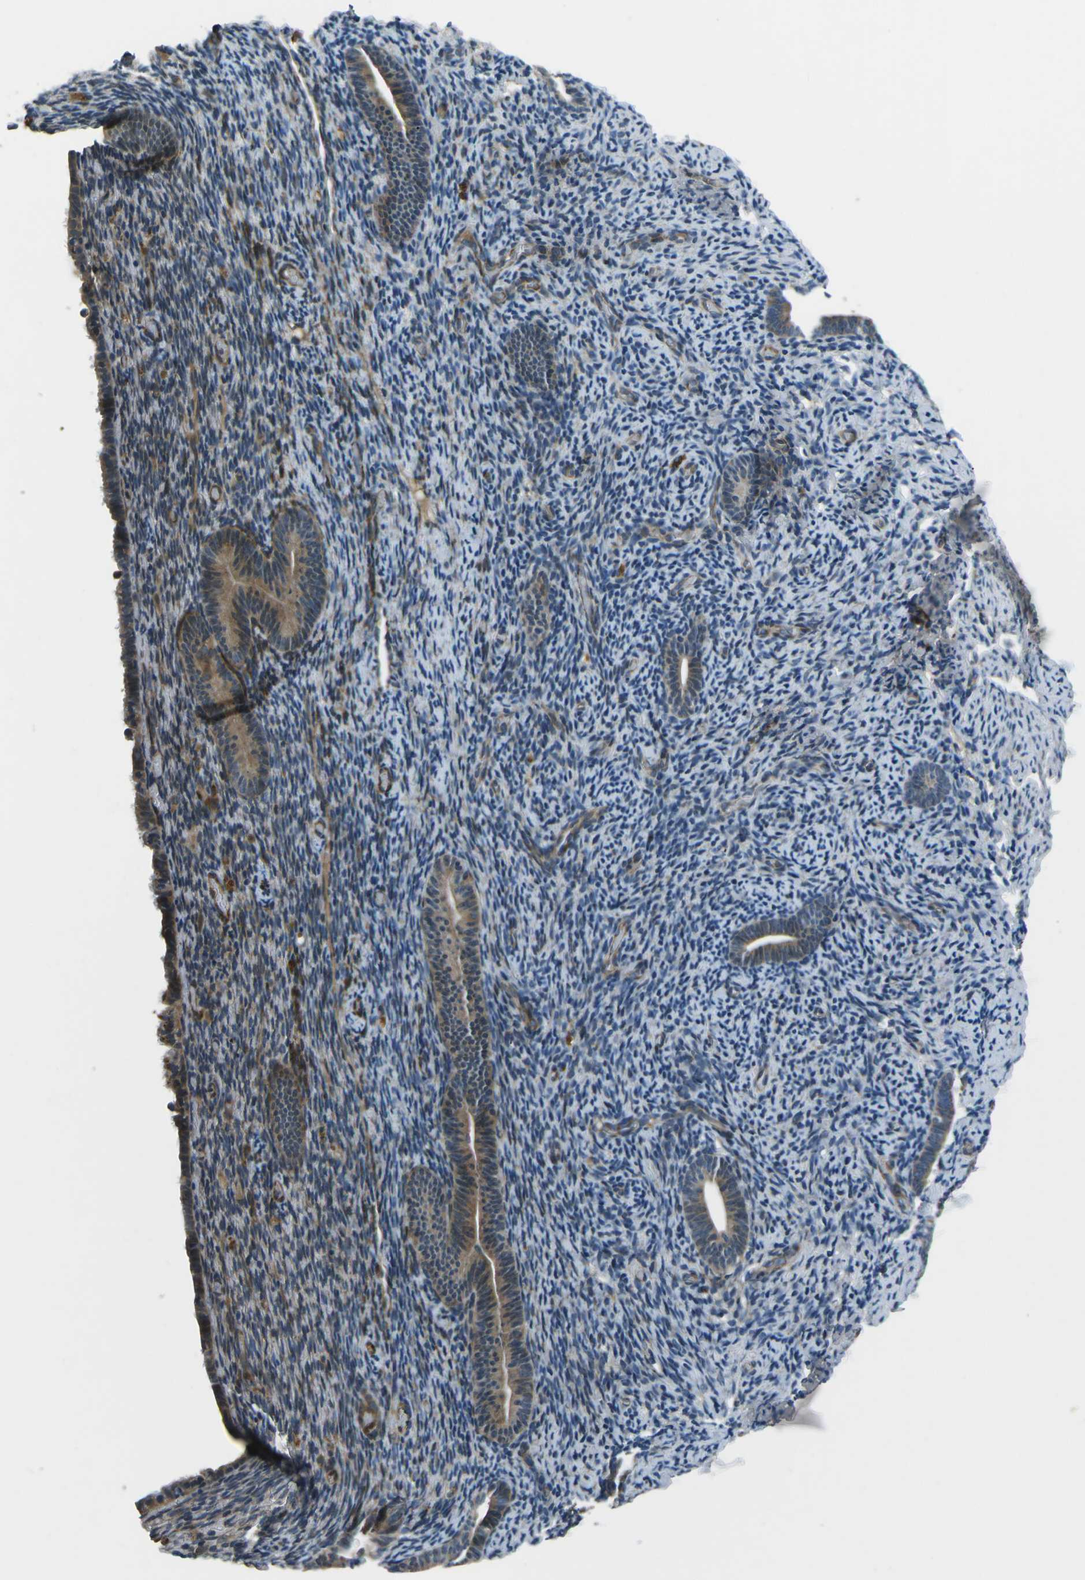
{"staining": {"intensity": "moderate", "quantity": "<25%", "location": "cytoplasmic/membranous"}, "tissue": "endometrium", "cell_type": "Cells in endometrial stroma", "image_type": "normal", "snomed": [{"axis": "morphology", "description": "Normal tissue, NOS"}, {"axis": "topography", "description": "Endometrium"}], "caption": "Protein expression analysis of normal endometrium exhibits moderate cytoplasmic/membranous staining in approximately <25% of cells in endometrial stroma. (Brightfield microscopy of DAB IHC at high magnification).", "gene": "AFAP1", "patient": {"sex": "female", "age": 51}}